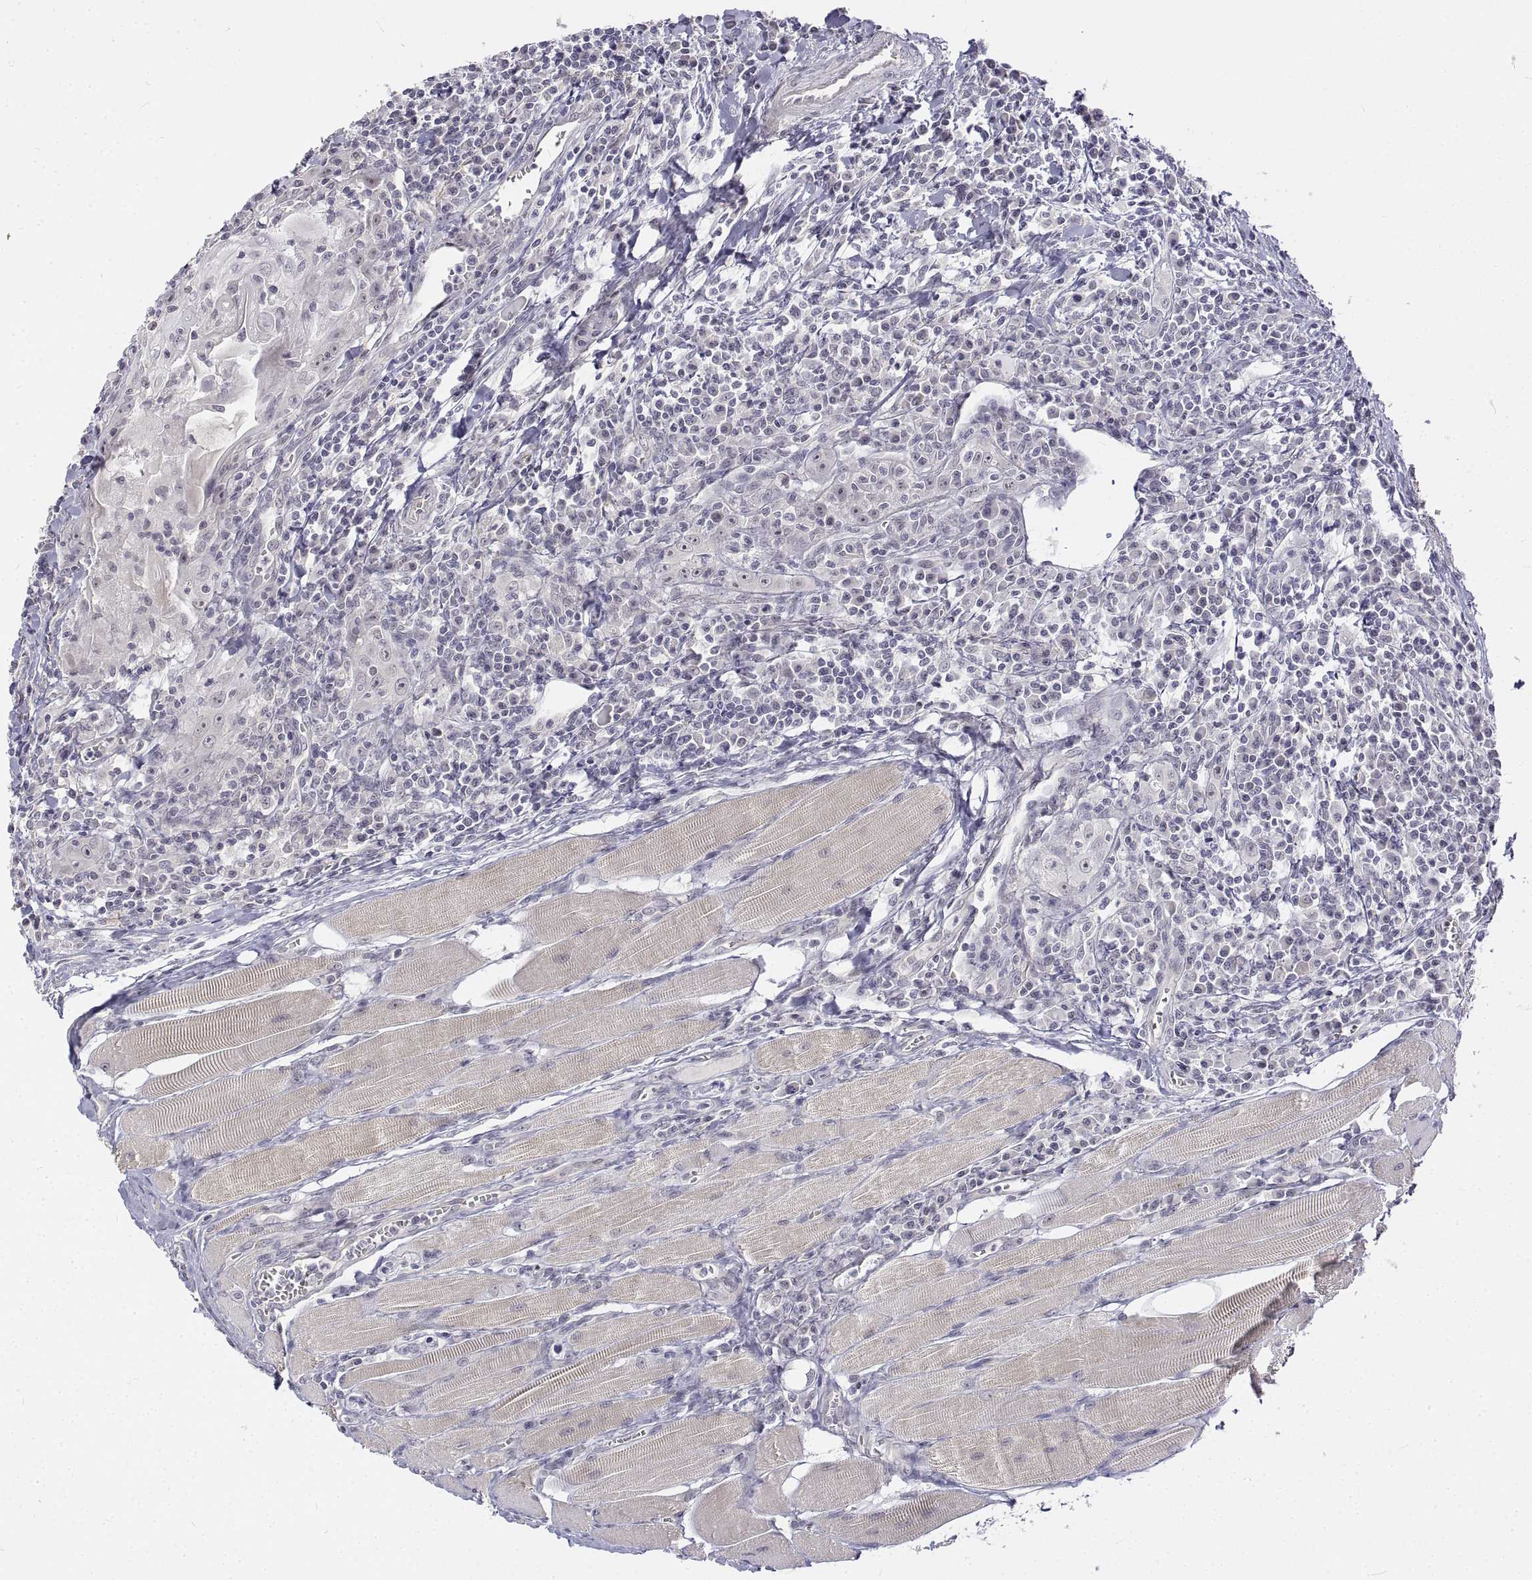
{"staining": {"intensity": "negative", "quantity": "none", "location": "none"}, "tissue": "head and neck cancer", "cell_type": "Tumor cells", "image_type": "cancer", "snomed": [{"axis": "morphology", "description": "Squamous cell carcinoma, NOS"}, {"axis": "topography", "description": "Head-Neck"}], "caption": "Head and neck cancer (squamous cell carcinoma) stained for a protein using immunohistochemistry shows no staining tumor cells.", "gene": "ANO2", "patient": {"sex": "male", "age": 52}}